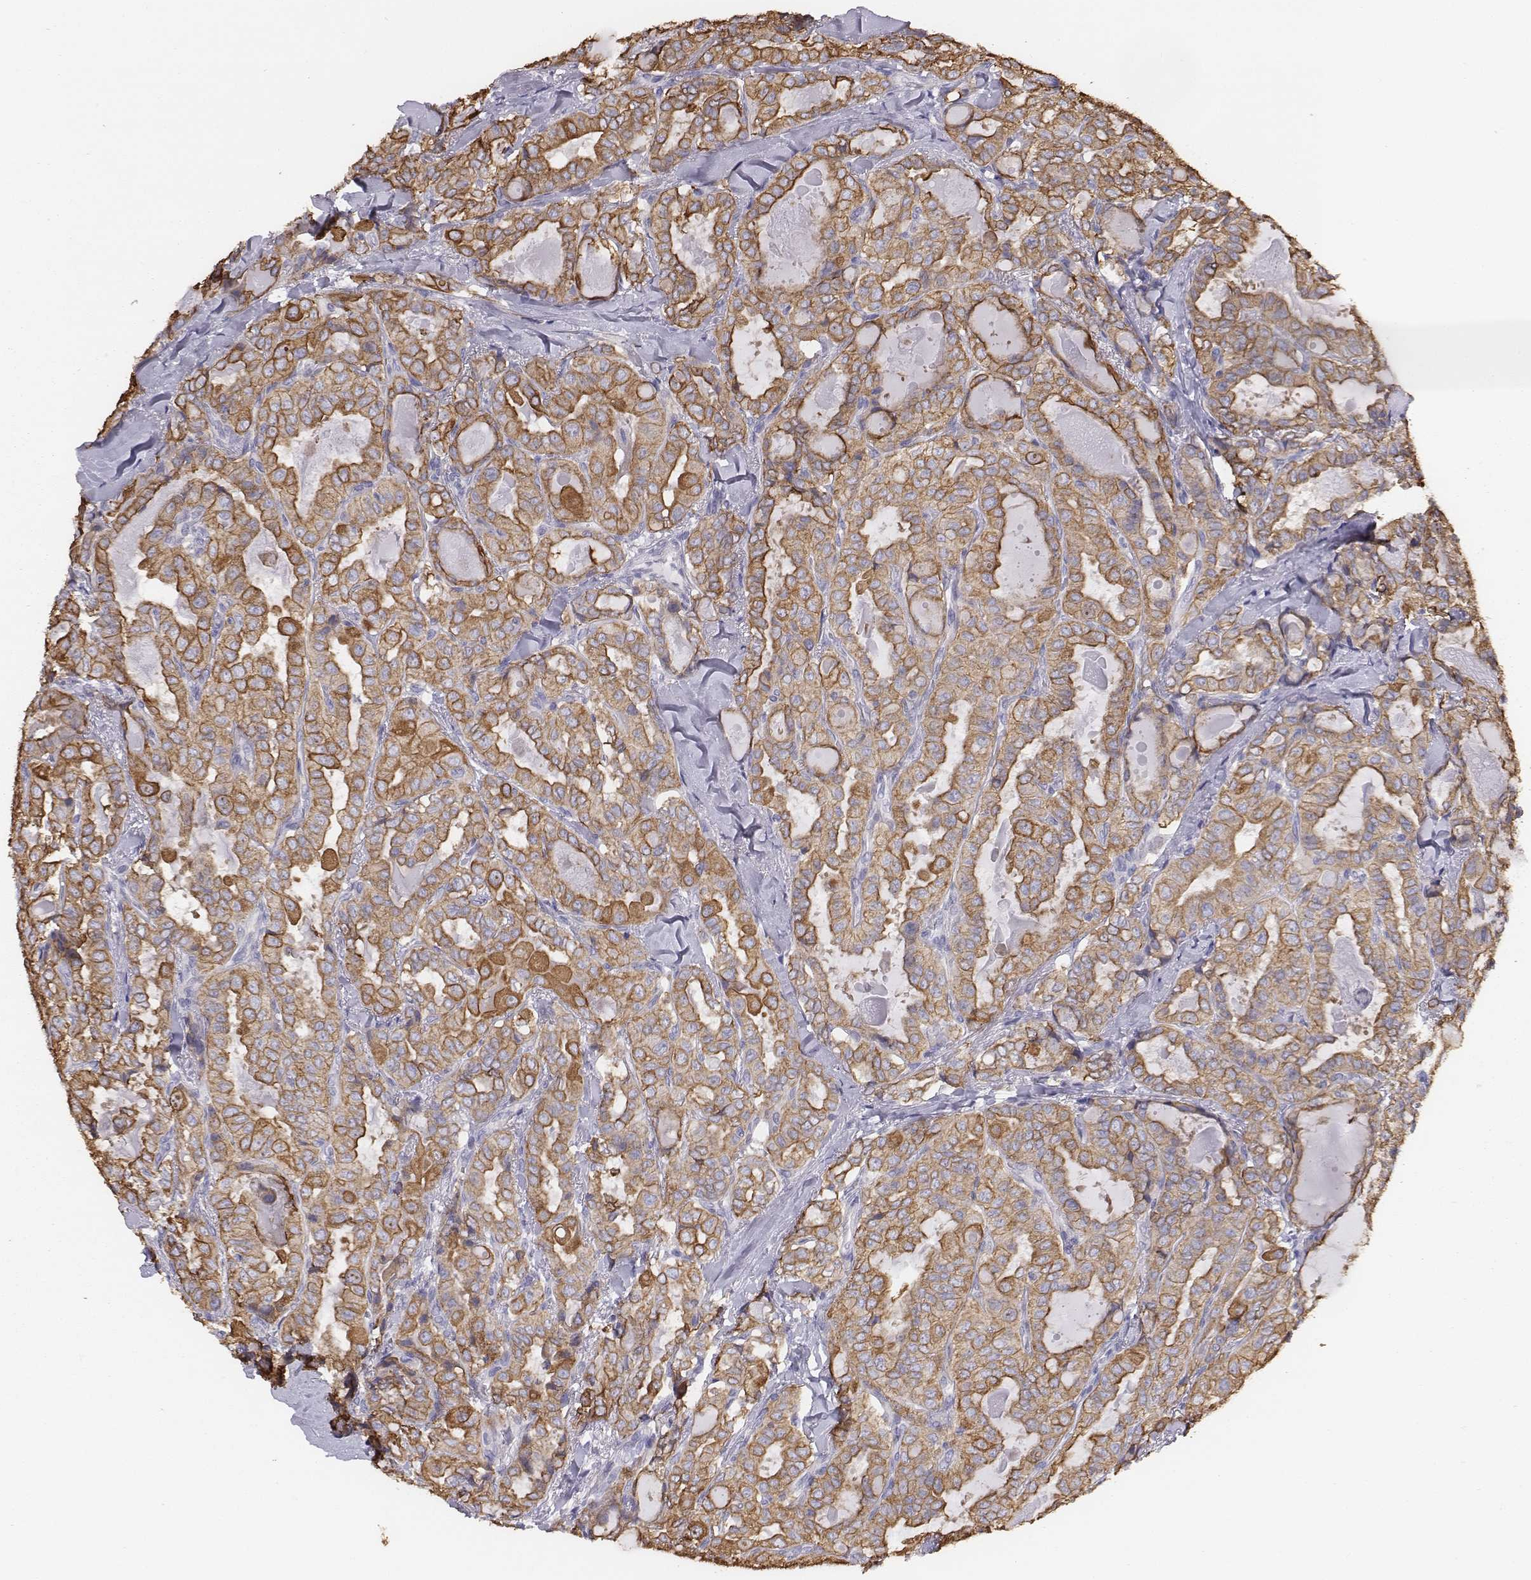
{"staining": {"intensity": "moderate", "quantity": "25%-75%", "location": "cytoplasmic/membranous"}, "tissue": "thyroid cancer", "cell_type": "Tumor cells", "image_type": "cancer", "snomed": [{"axis": "morphology", "description": "Papillary adenocarcinoma, NOS"}, {"axis": "topography", "description": "Thyroid gland"}], "caption": "Thyroid cancer tissue exhibits moderate cytoplasmic/membranous expression in about 25%-75% of tumor cells, visualized by immunohistochemistry. (DAB IHC, brown staining for protein, blue staining for nuclei).", "gene": "CHST14", "patient": {"sex": "female", "age": 41}}